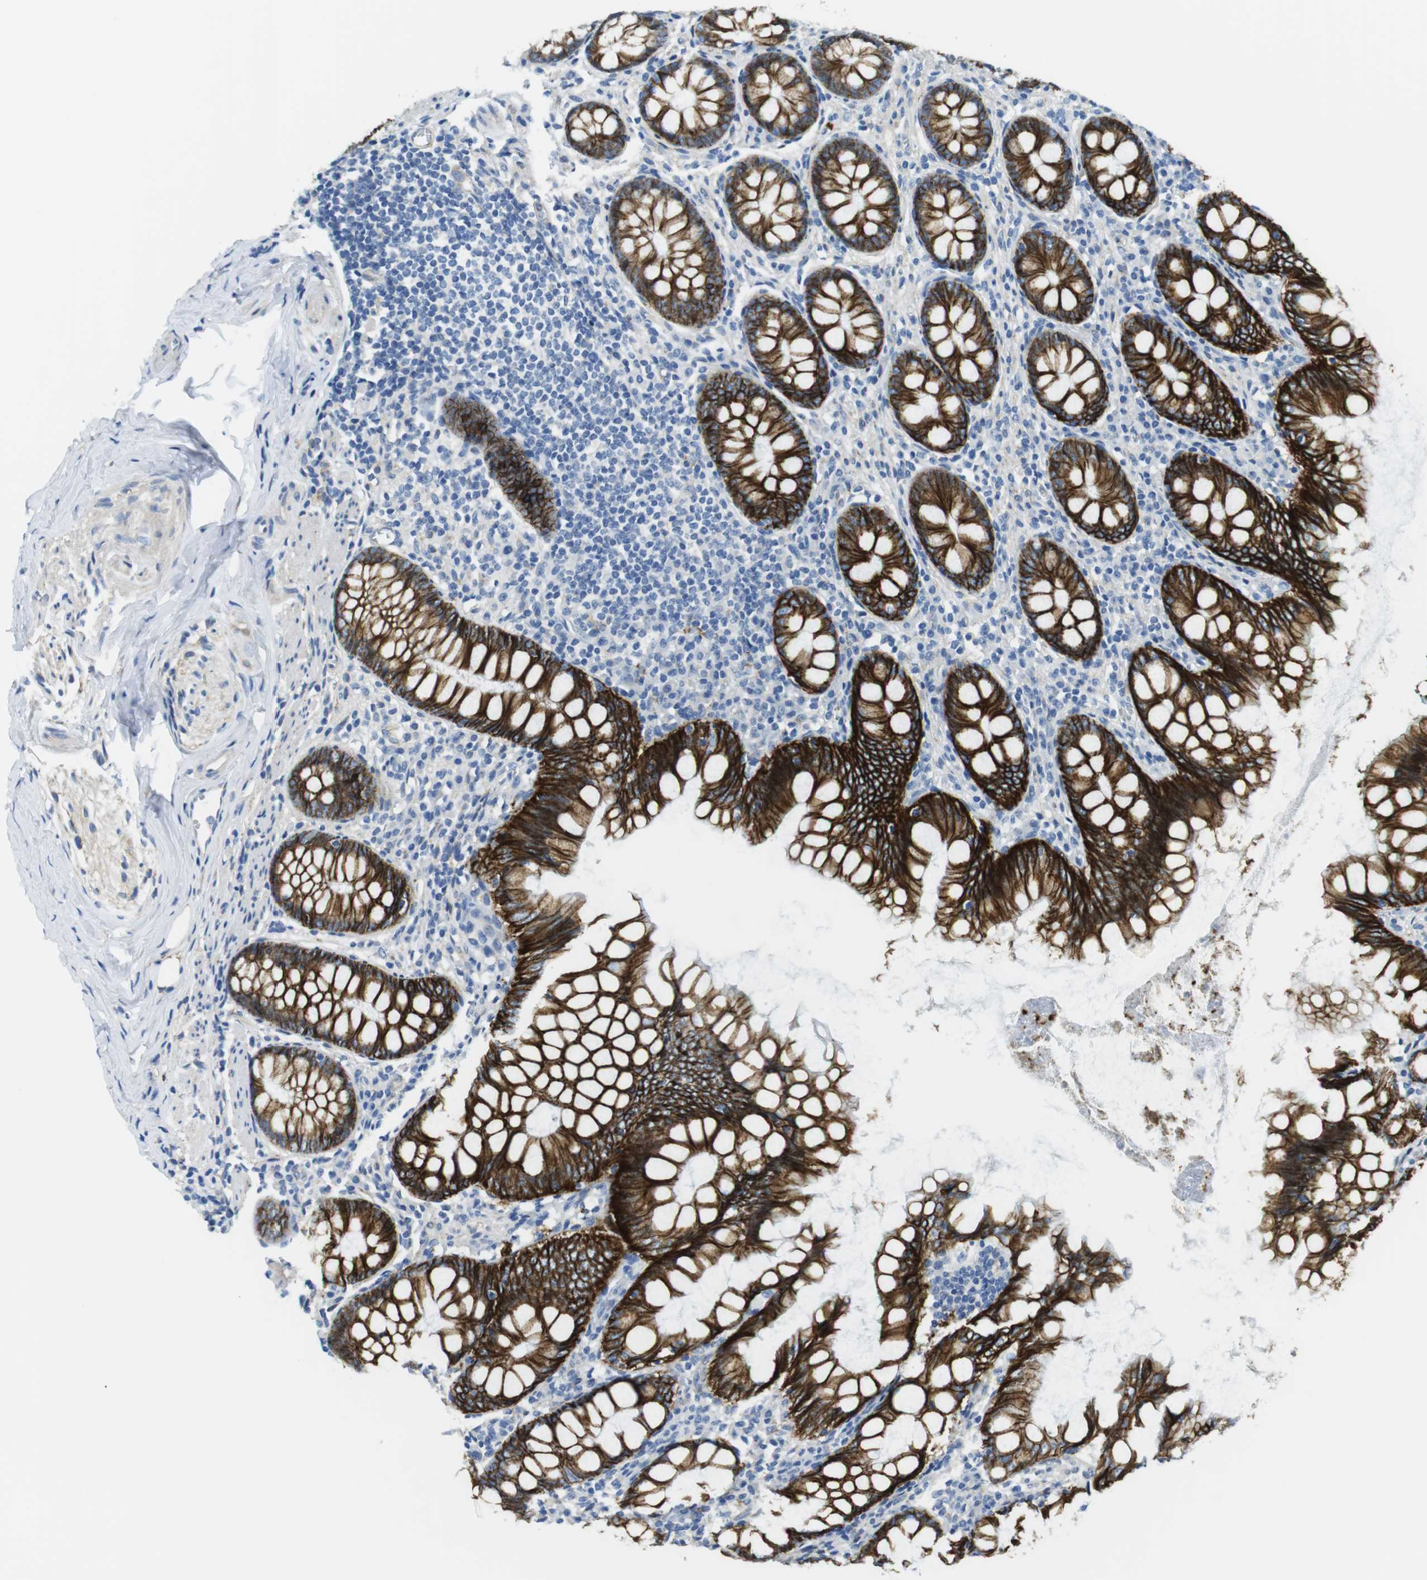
{"staining": {"intensity": "strong", "quantity": ">75%", "location": "cytoplasmic/membranous"}, "tissue": "appendix", "cell_type": "Glandular cells", "image_type": "normal", "snomed": [{"axis": "morphology", "description": "Normal tissue, NOS"}, {"axis": "topography", "description": "Appendix"}], "caption": "Brown immunohistochemical staining in benign appendix exhibits strong cytoplasmic/membranous positivity in approximately >75% of glandular cells.", "gene": "CDH8", "patient": {"sex": "female", "age": 77}}